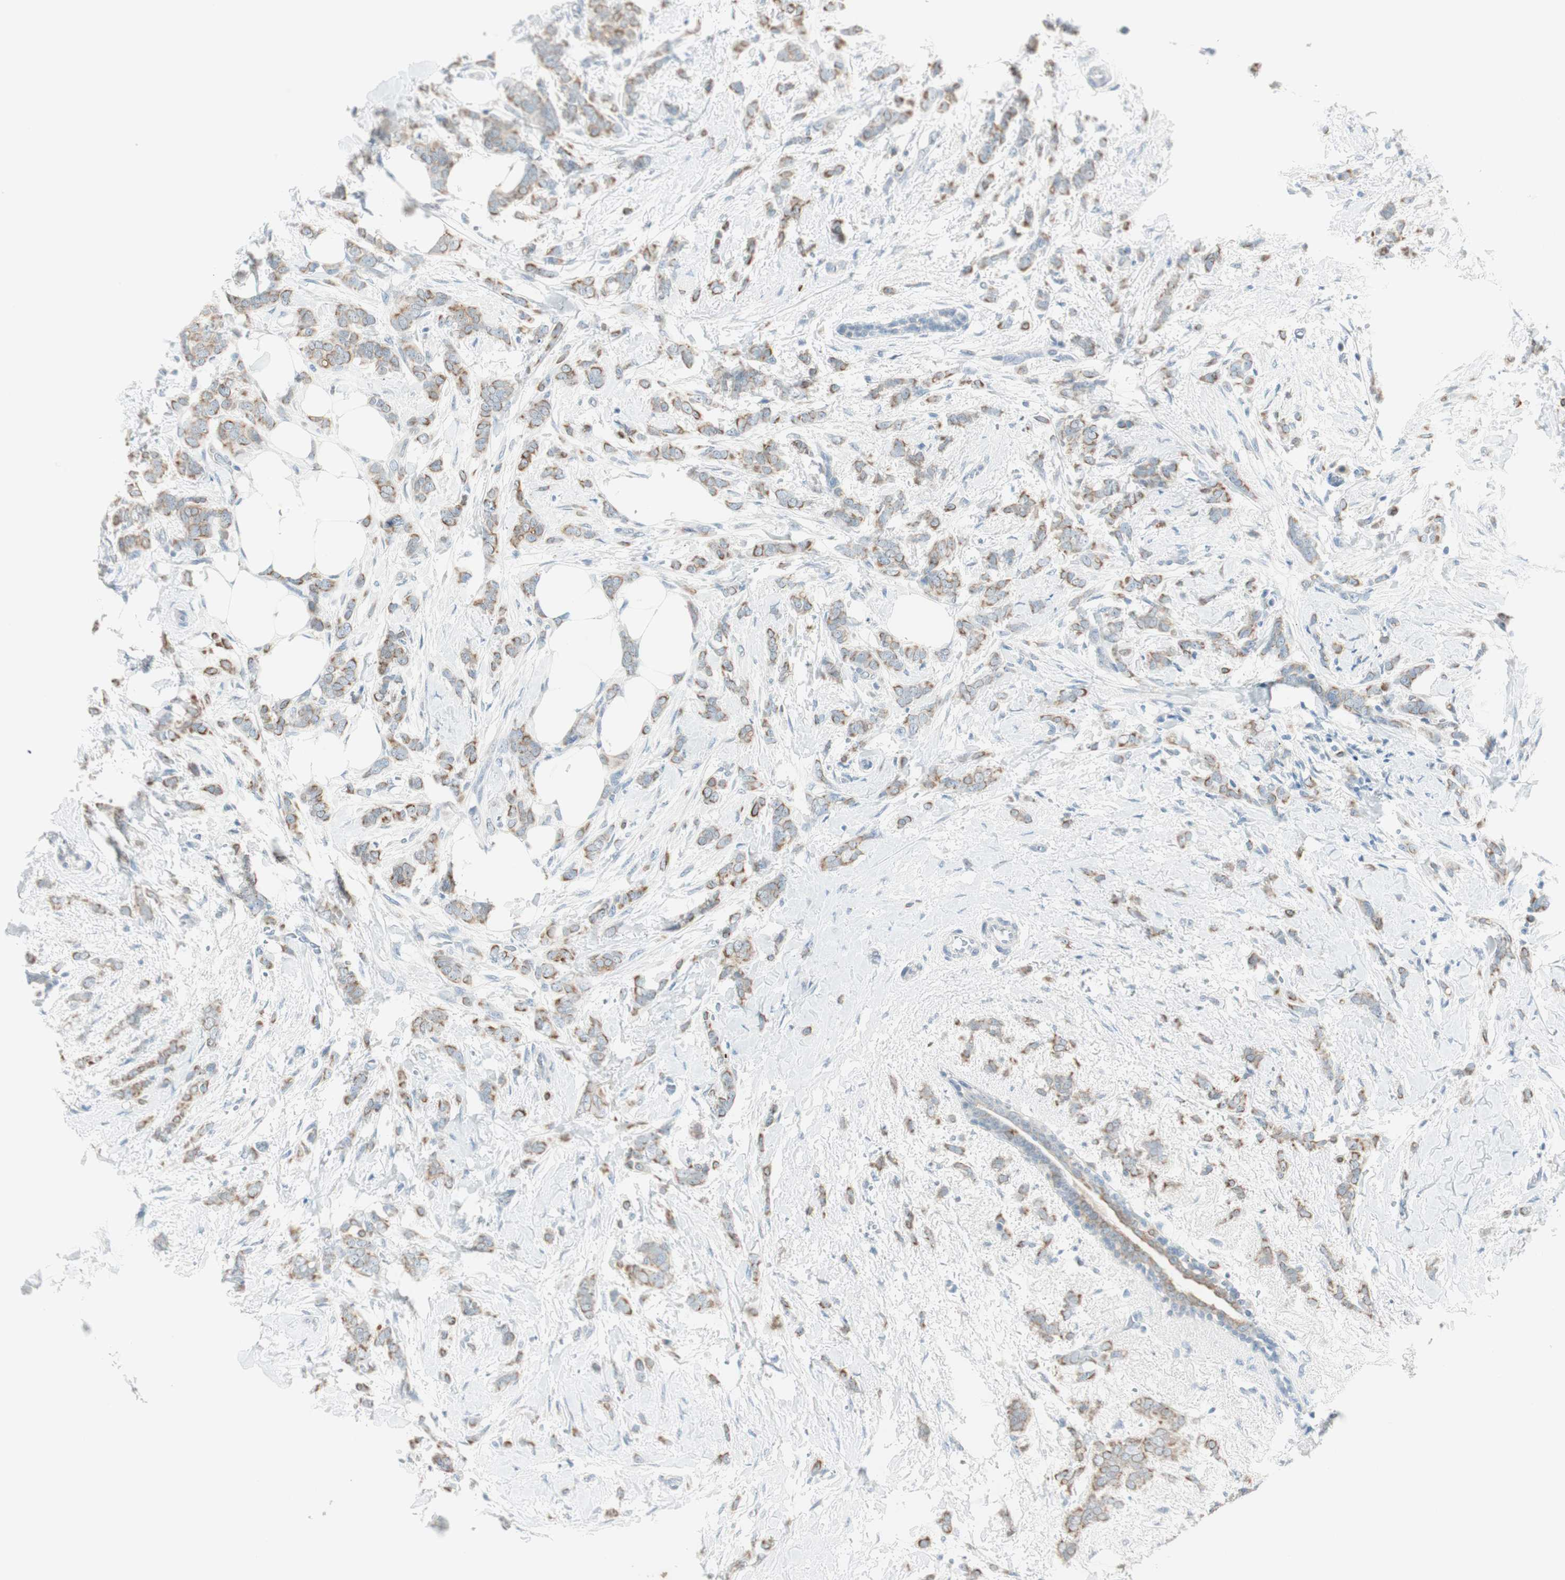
{"staining": {"intensity": "moderate", "quantity": ">75%", "location": "cytoplasmic/membranous"}, "tissue": "breast cancer", "cell_type": "Tumor cells", "image_type": "cancer", "snomed": [{"axis": "morphology", "description": "Lobular carcinoma, in situ"}, {"axis": "morphology", "description": "Lobular carcinoma"}, {"axis": "topography", "description": "Breast"}], "caption": "Breast cancer (lobular carcinoma) tissue displays moderate cytoplasmic/membranous expression in approximately >75% of tumor cells, visualized by immunohistochemistry.", "gene": "GNAO1", "patient": {"sex": "female", "age": 41}}